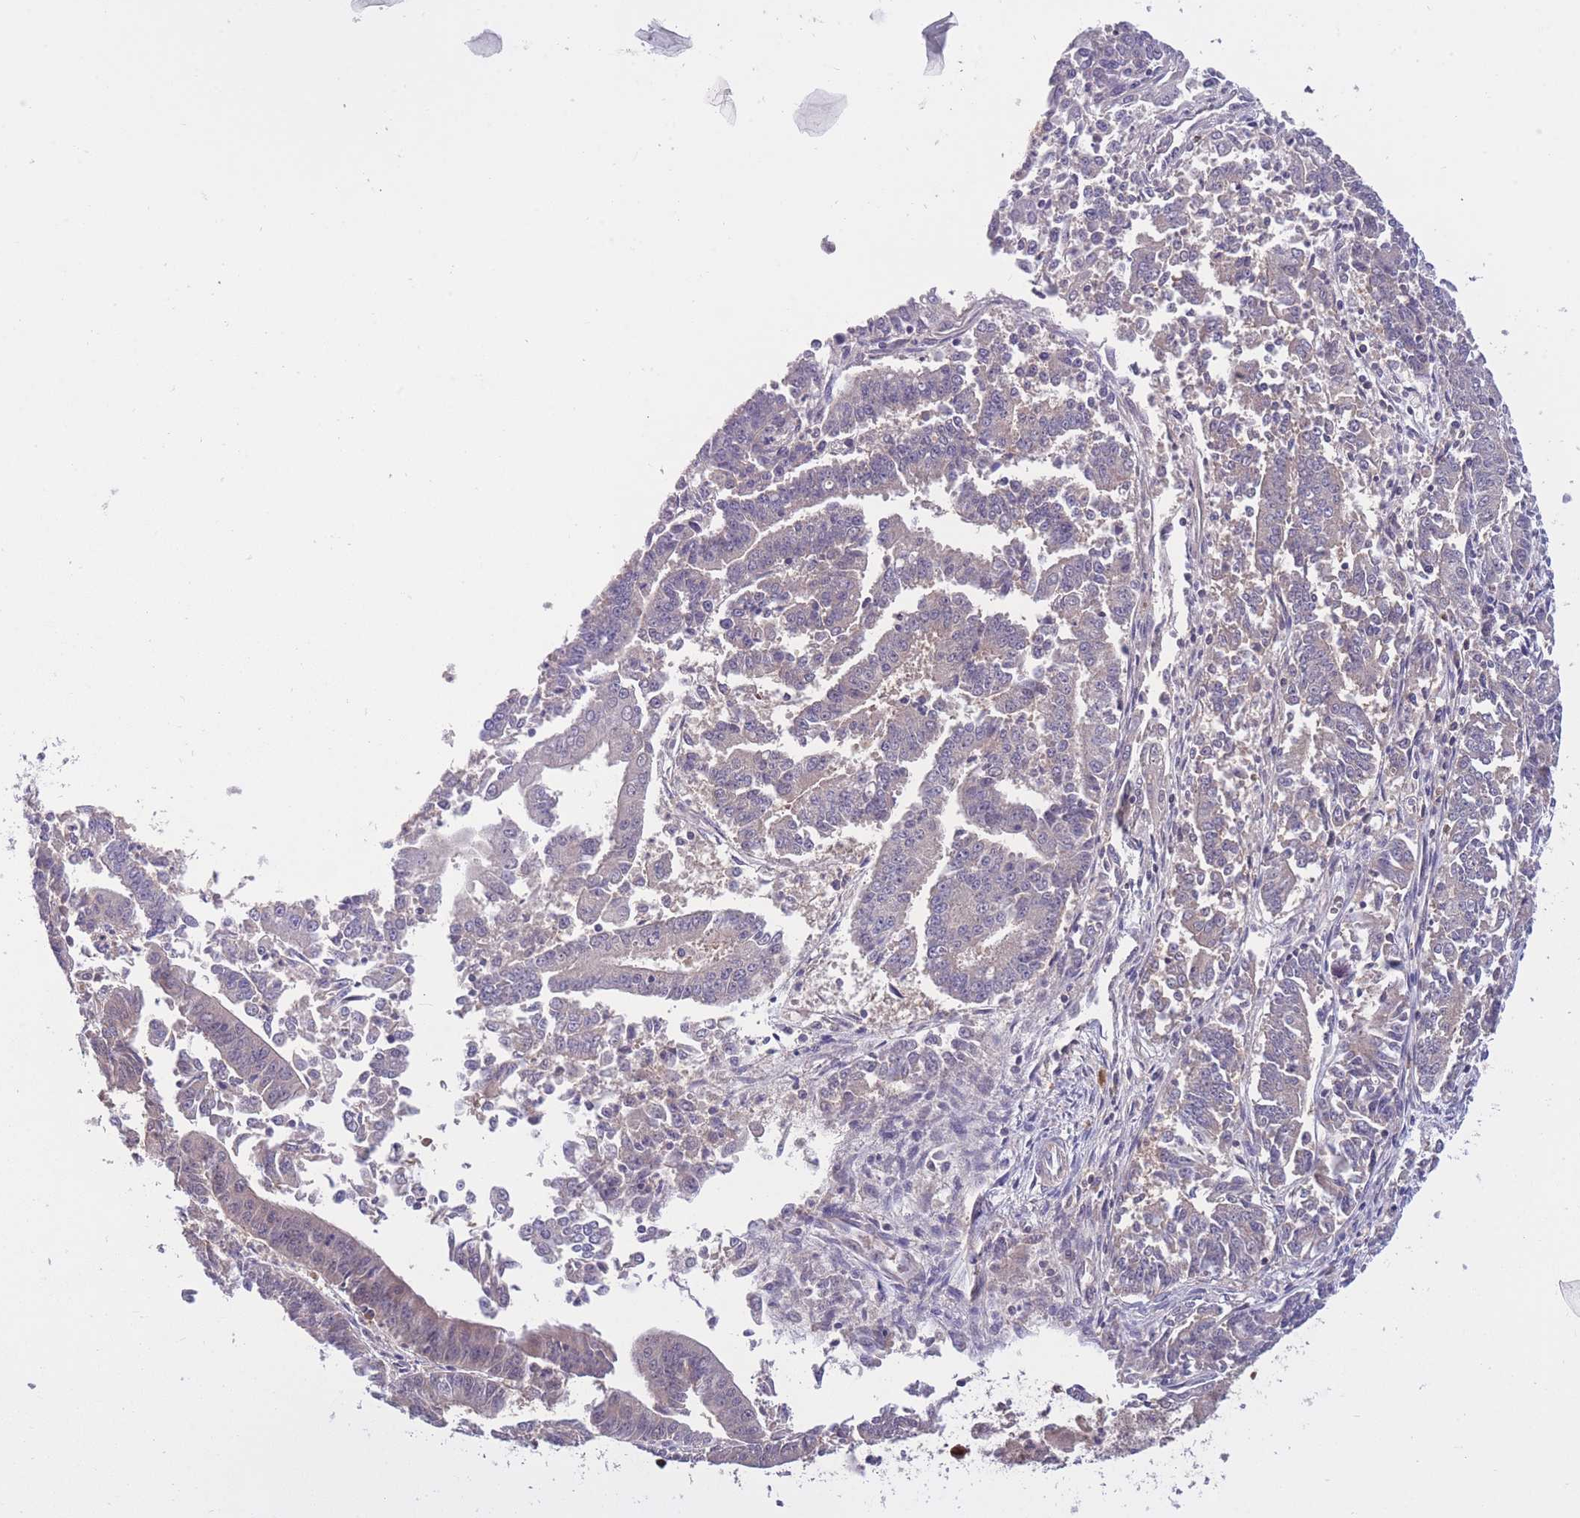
{"staining": {"intensity": "weak", "quantity": "25%-75%", "location": "cytoplasmic/membranous"}, "tissue": "endometrial cancer", "cell_type": "Tumor cells", "image_type": "cancer", "snomed": [{"axis": "morphology", "description": "Adenocarcinoma, NOS"}, {"axis": "topography", "description": "Endometrium"}], "caption": "Immunohistochemistry (IHC) (DAB (3,3'-diaminobenzidine)) staining of endometrial adenocarcinoma displays weak cytoplasmic/membranous protein positivity in approximately 25%-75% of tumor cells.", "gene": "UBE2N", "patient": {"sex": "female", "age": 73}}